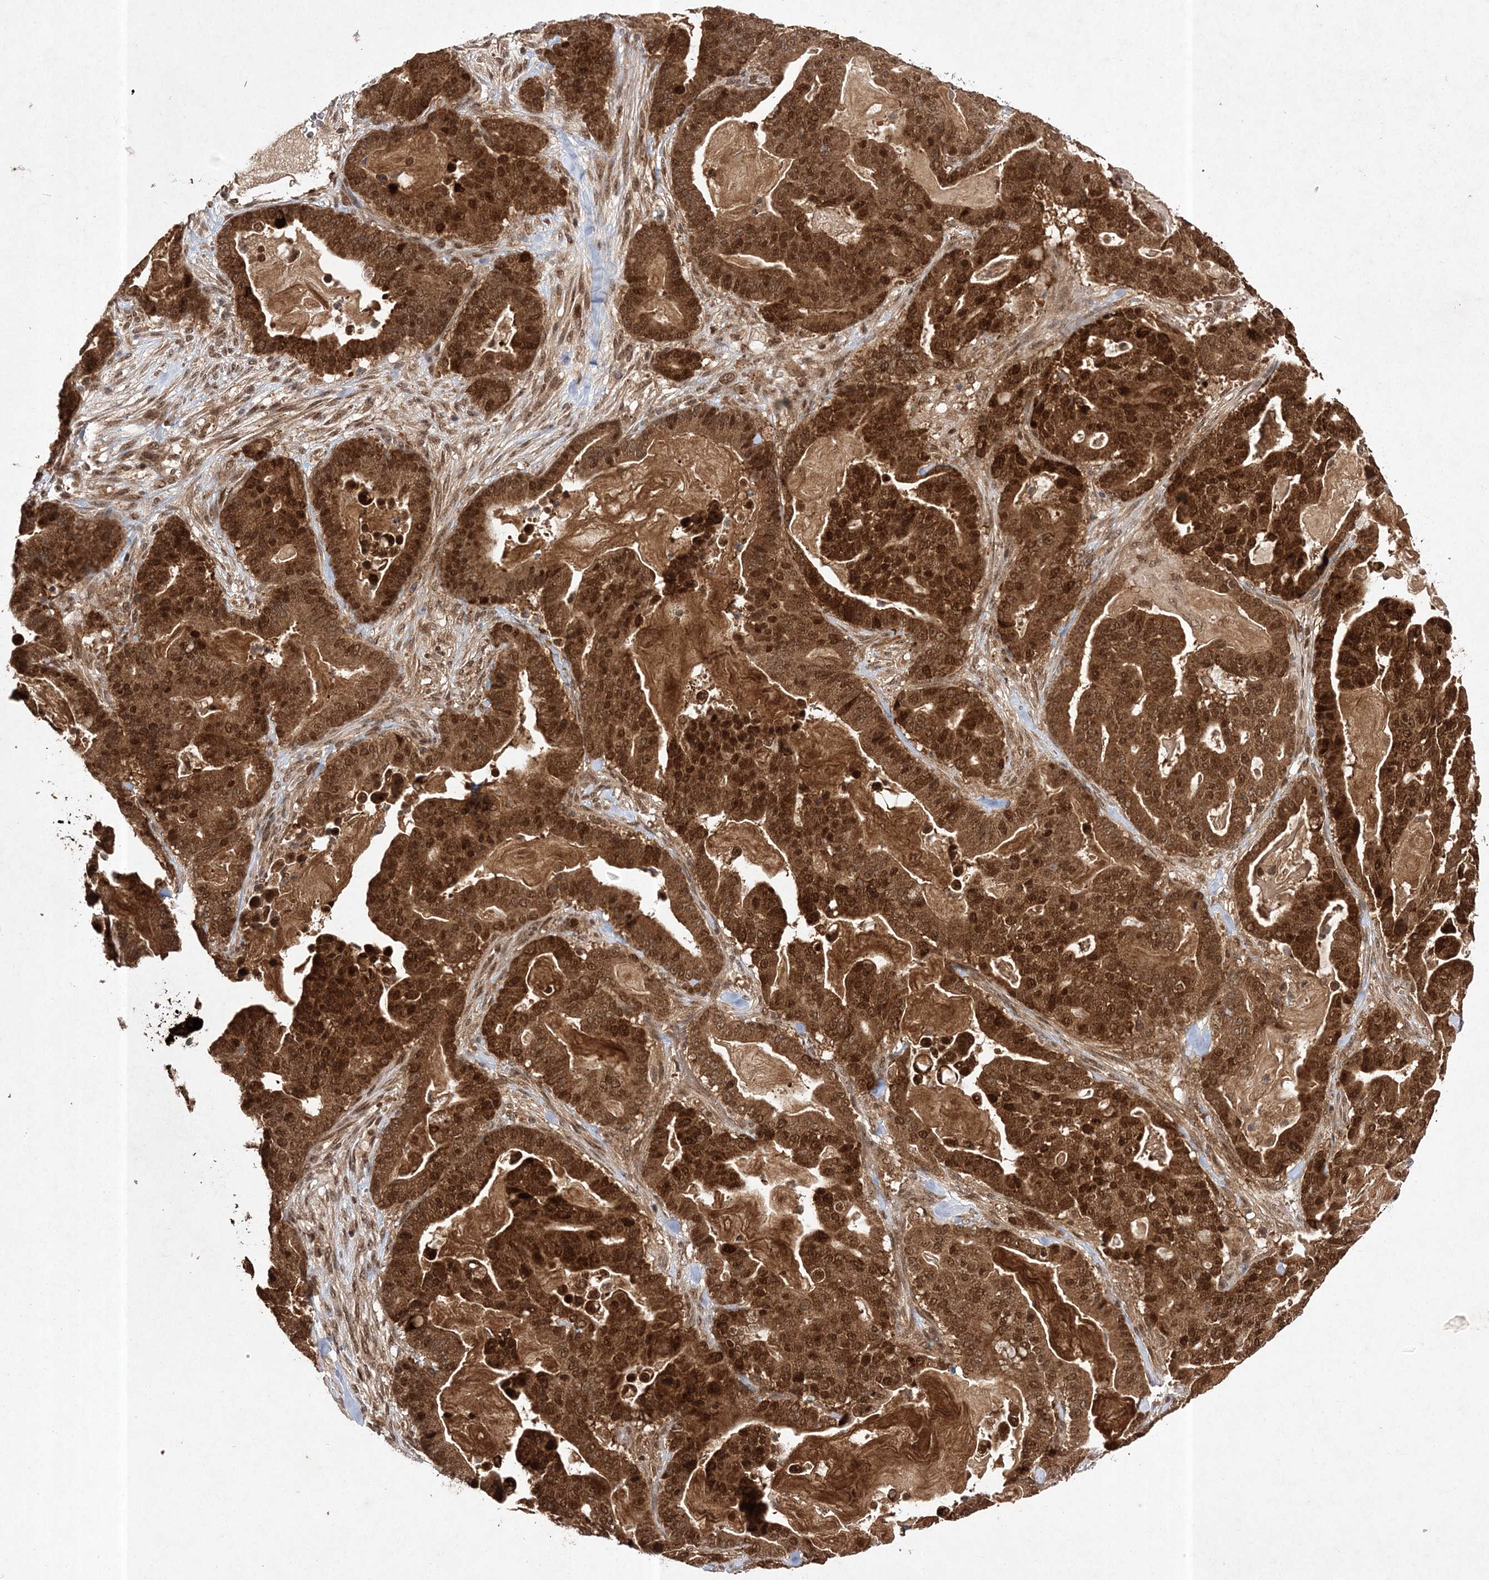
{"staining": {"intensity": "strong", "quantity": ">75%", "location": "cytoplasmic/membranous,nuclear"}, "tissue": "pancreatic cancer", "cell_type": "Tumor cells", "image_type": "cancer", "snomed": [{"axis": "morphology", "description": "Adenocarcinoma, NOS"}, {"axis": "topography", "description": "Pancreas"}], "caption": "High-power microscopy captured an immunohistochemistry (IHC) micrograph of pancreatic cancer, revealing strong cytoplasmic/membranous and nuclear staining in approximately >75% of tumor cells. The protein is stained brown, and the nuclei are stained in blue (DAB (3,3'-diaminobenzidine) IHC with brightfield microscopy, high magnification).", "gene": "NIF3L1", "patient": {"sex": "male", "age": 63}}